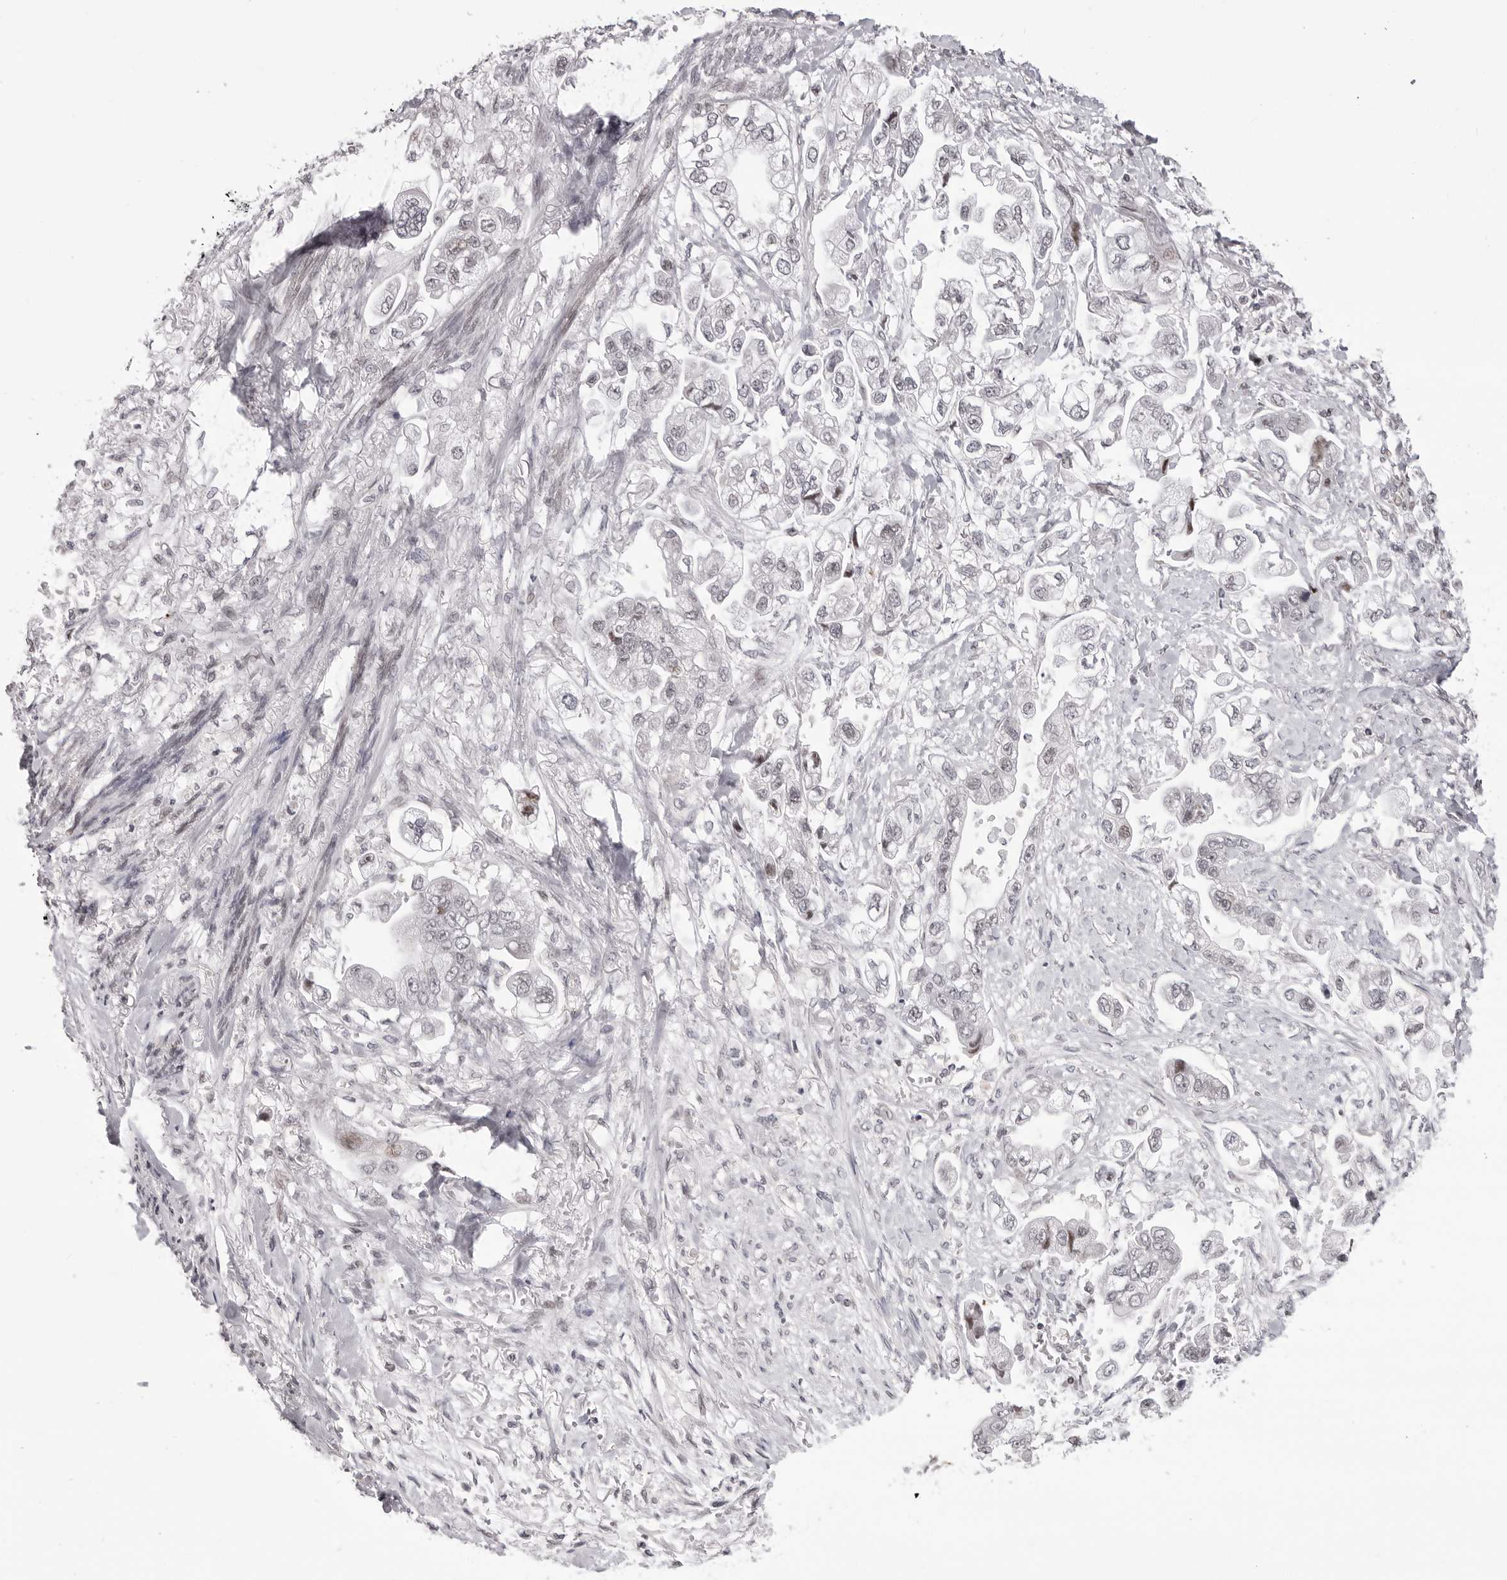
{"staining": {"intensity": "negative", "quantity": "none", "location": "none"}, "tissue": "stomach cancer", "cell_type": "Tumor cells", "image_type": "cancer", "snomed": [{"axis": "morphology", "description": "Adenocarcinoma, NOS"}, {"axis": "topography", "description": "Stomach"}], "caption": "A histopathology image of human stomach cancer is negative for staining in tumor cells.", "gene": "PHF3", "patient": {"sex": "male", "age": 62}}